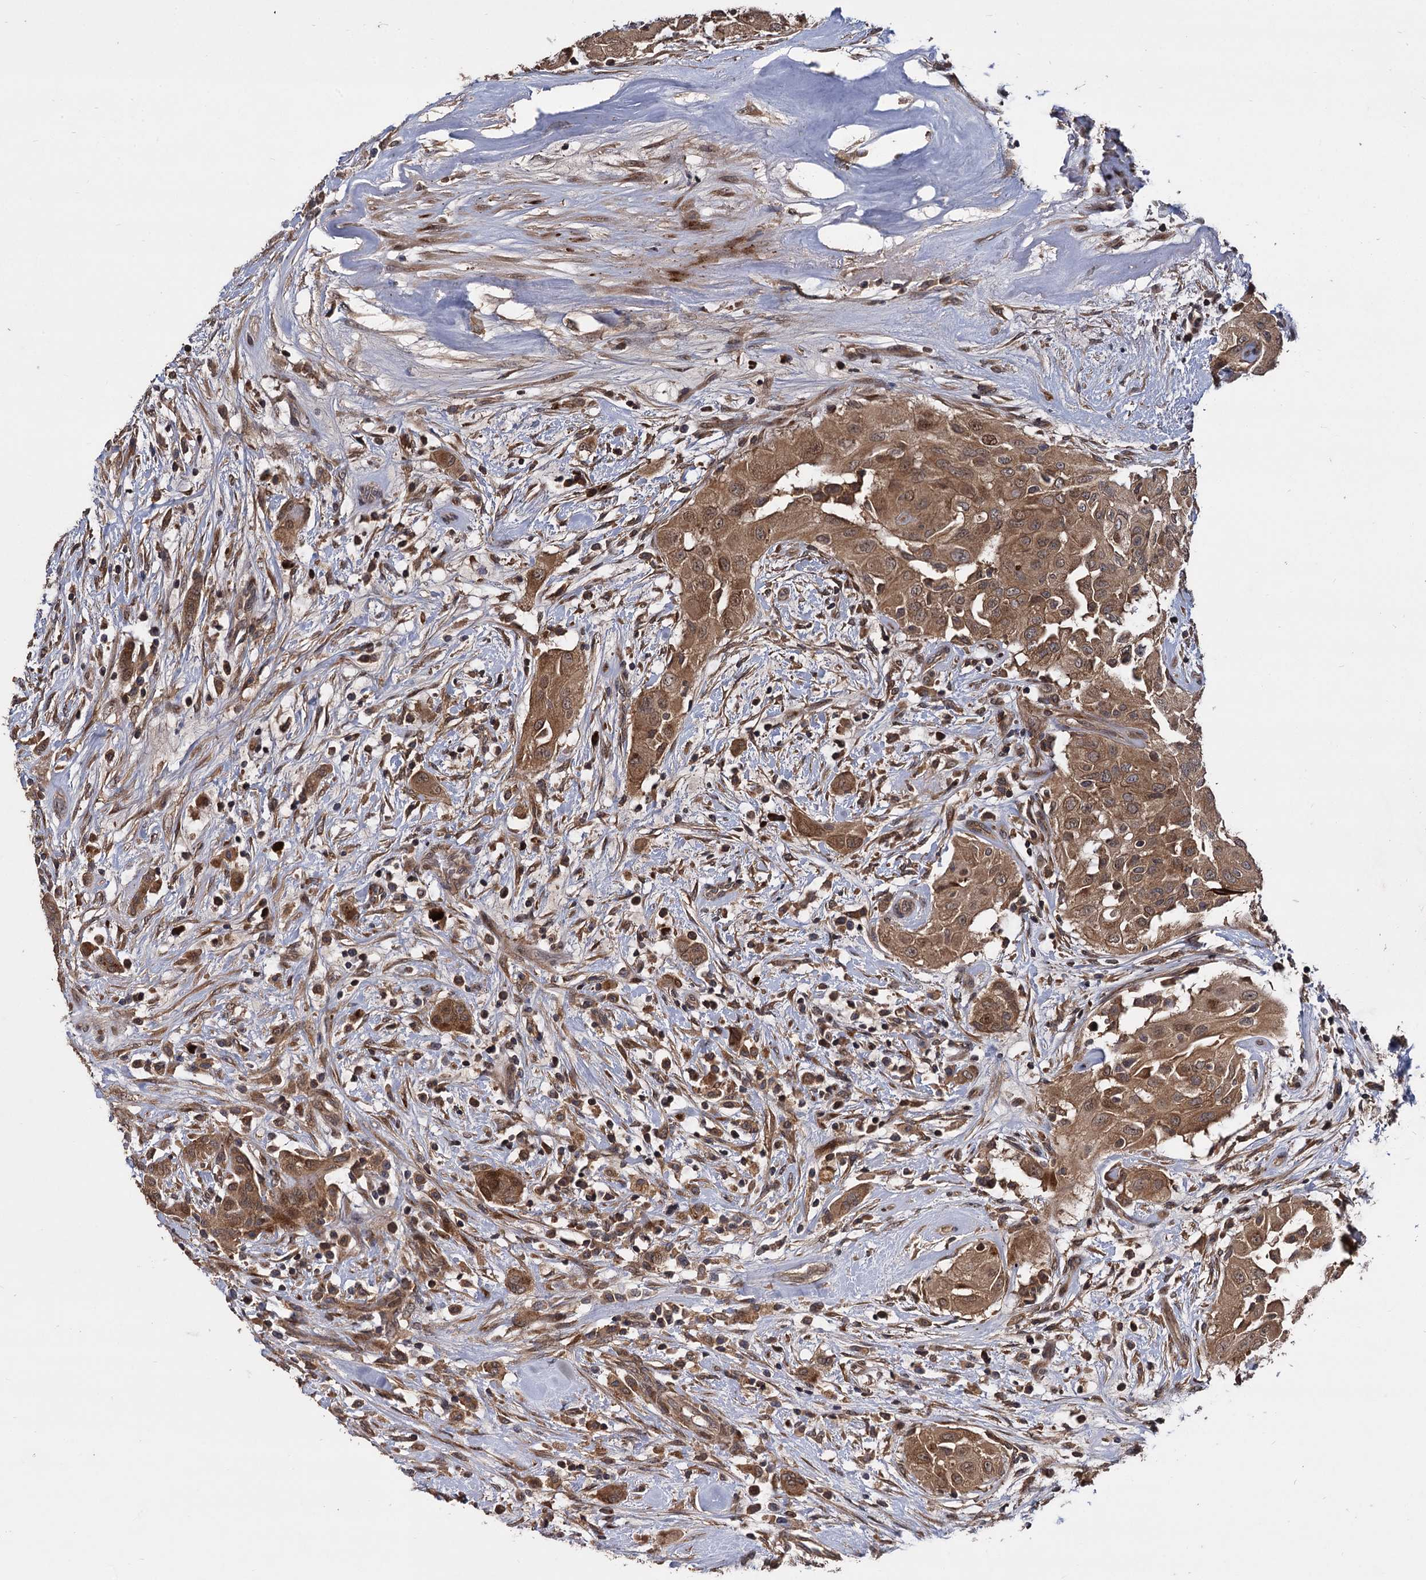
{"staining": {"intensity": "moderate", "quantity": ">75%", "location": "cytoplasmic/membranous"}, "tissue": "thyroid cancer", "cell_type": "Tumor cells", "image_type": "cancer", "snomed": [{"axis": "morphology", "description": "Papillary adenocarcinoma, NOS"}, {"axis": "topography", "description": "Thyroid gland"}], "caption": "High-power microscopy captured an IHC image of thyroid papillary adenocarcinoma, revealing moderate cytoplasmic/membranous positivity in approximately >75% of tumor cells.", "gene": "INPPL1", "patient": {"sex": "female", "age": 59}}